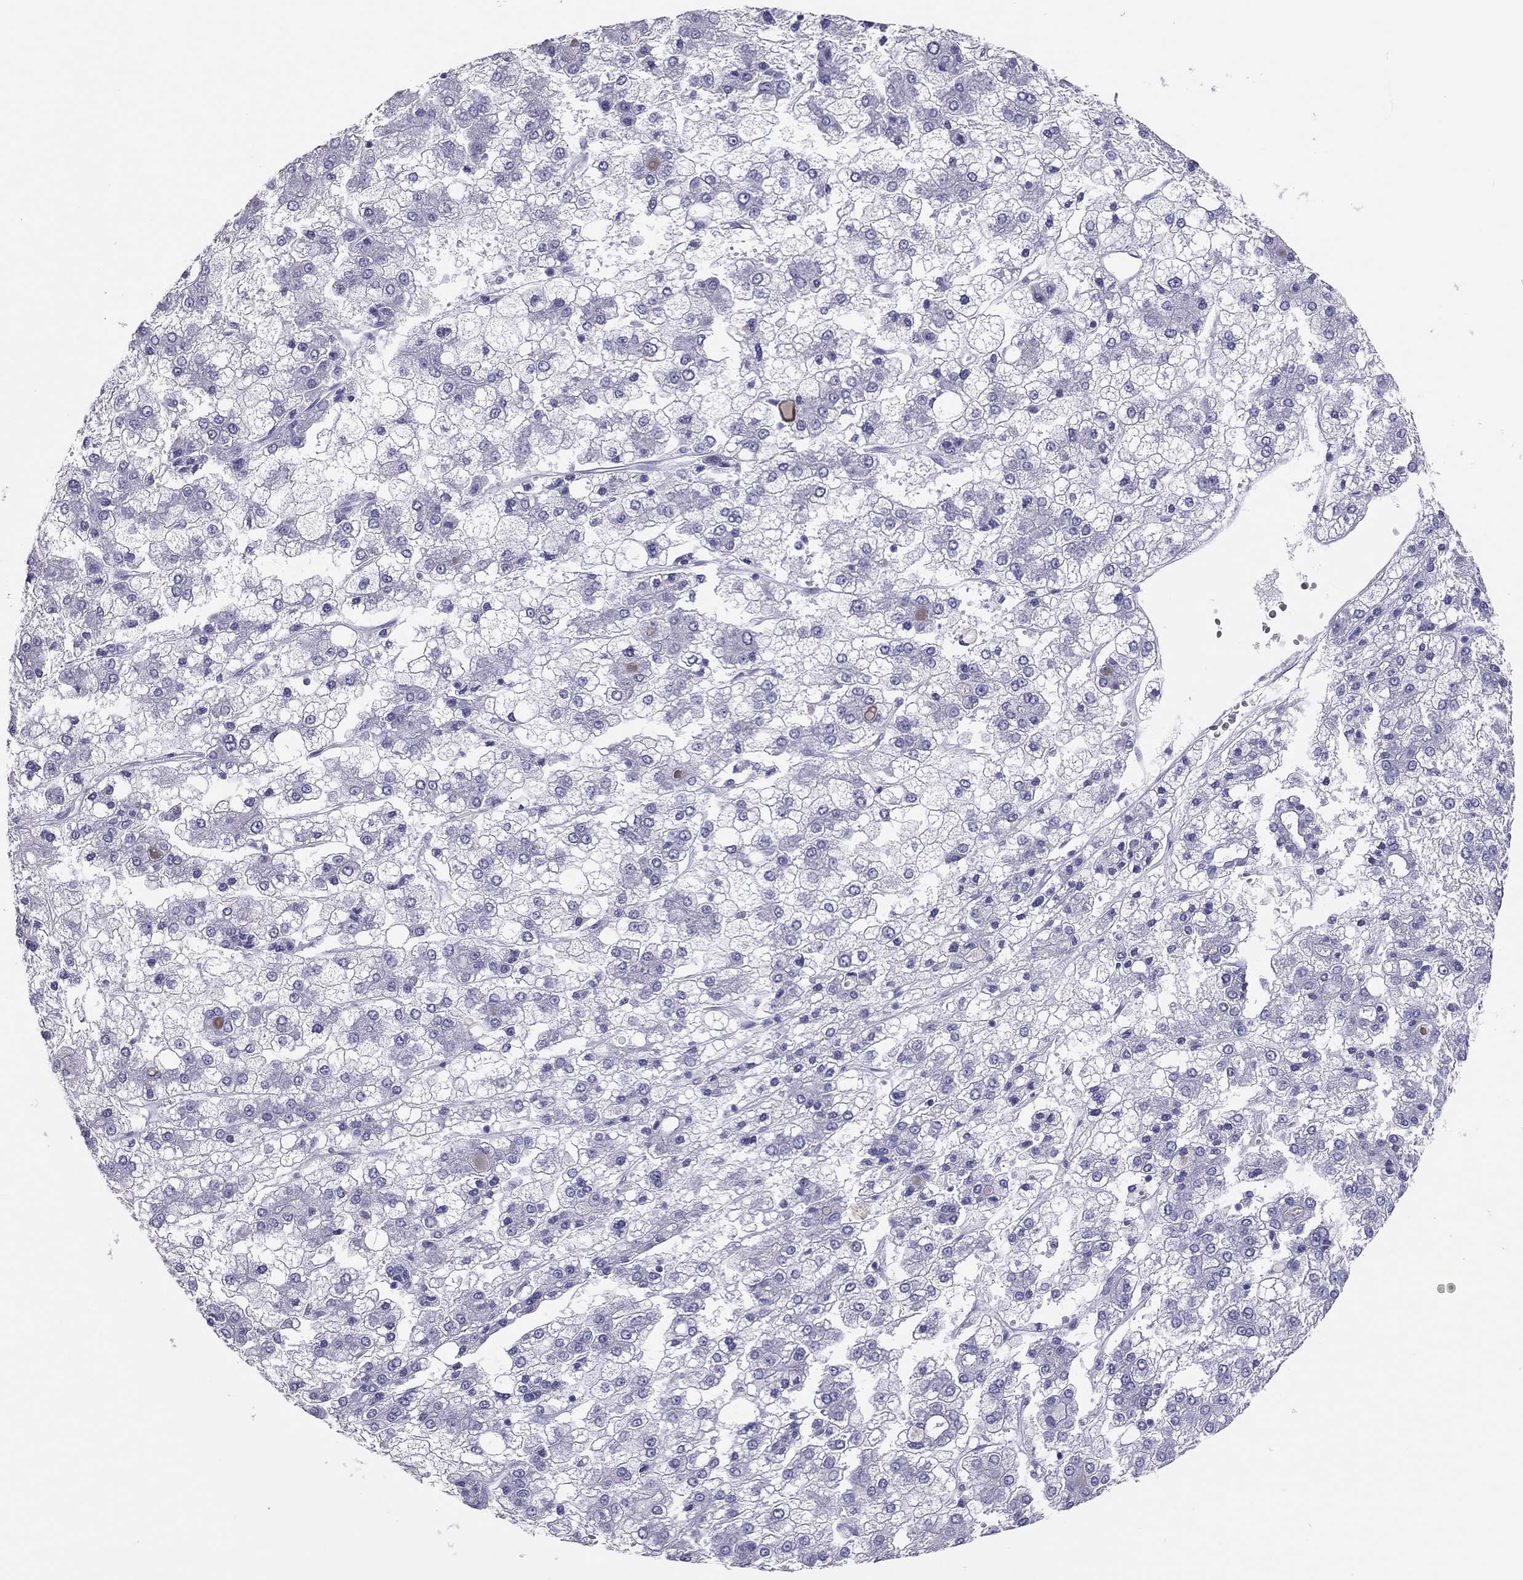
{"staining": {"intensity": "negative", "quantity": "none", "location": "none"}, "tissue": "liver cancer", "cell_type": "Tumor cells", "image_type": "cancer", "snomed": [{"axis": "morphology", "description": "Carcinoma, Hepatocellular, NOS"}, {"axis": "topography", "description": "Liver"}], "caption": "Image shows no protein staining in tumor cells of liver hepatocellular carcinoma tissue.", "gene": "TSHB", "patient": {"sex": "male", "age": 73}}